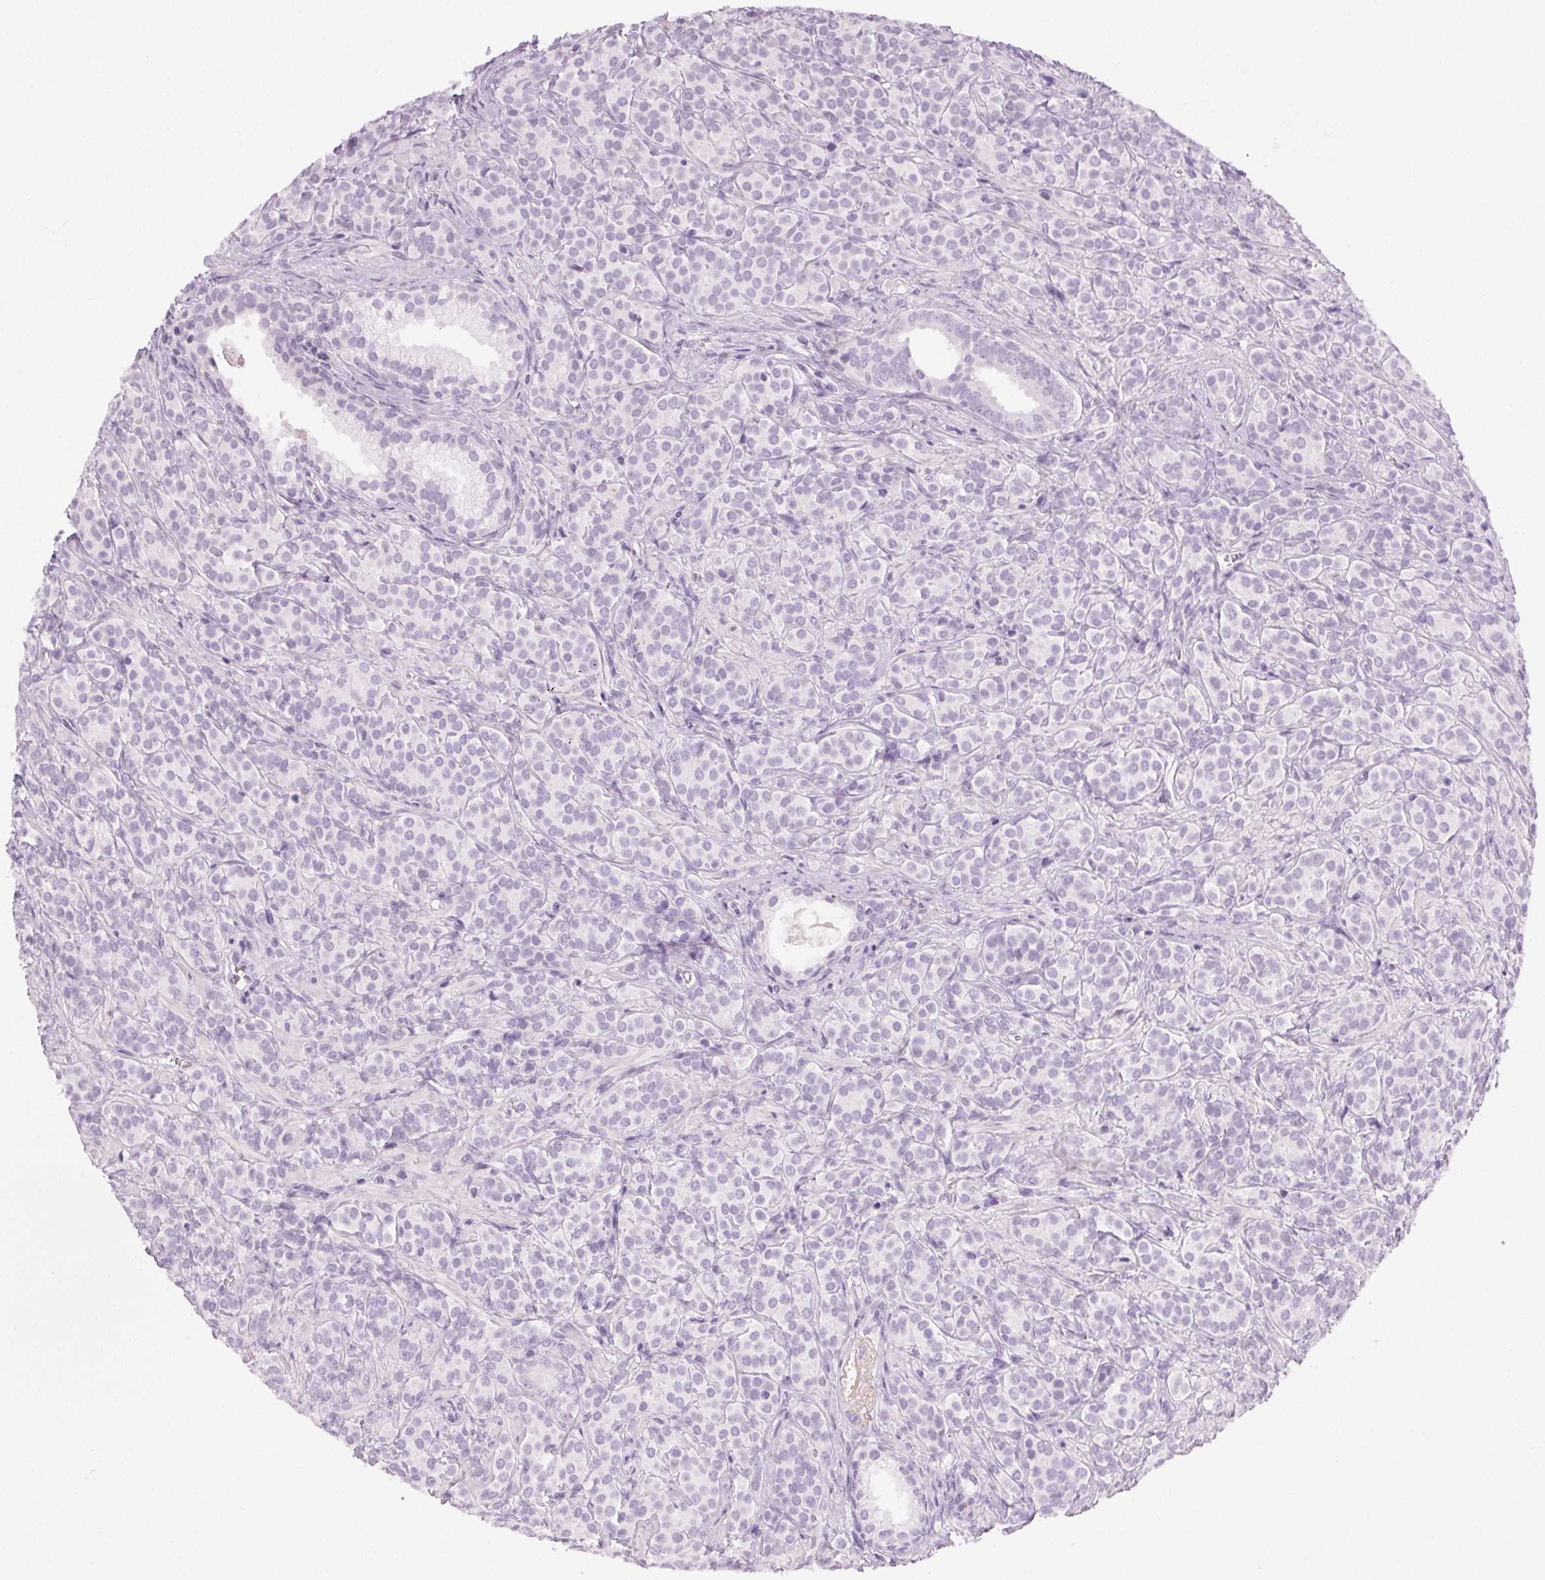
{"staining": {"intensity": "negative", "quantity": "none", "location": "none"}, "tissue": "prostate cancer", "cell_type": "Tumor cells", "image_type": "cancer", "snomed": [{"axis": "morphology", "description": "Adenocarcinoma, High grade"}, {"axis": "topography", "description": "Prostate"}], "caption": "Protein analysis of high-grade adenocarcinoma (prostate) demonstrates no significant positivity in tumor cells.", "gene": "LRP2", "patient": {"sex": "male", "age": 84}}